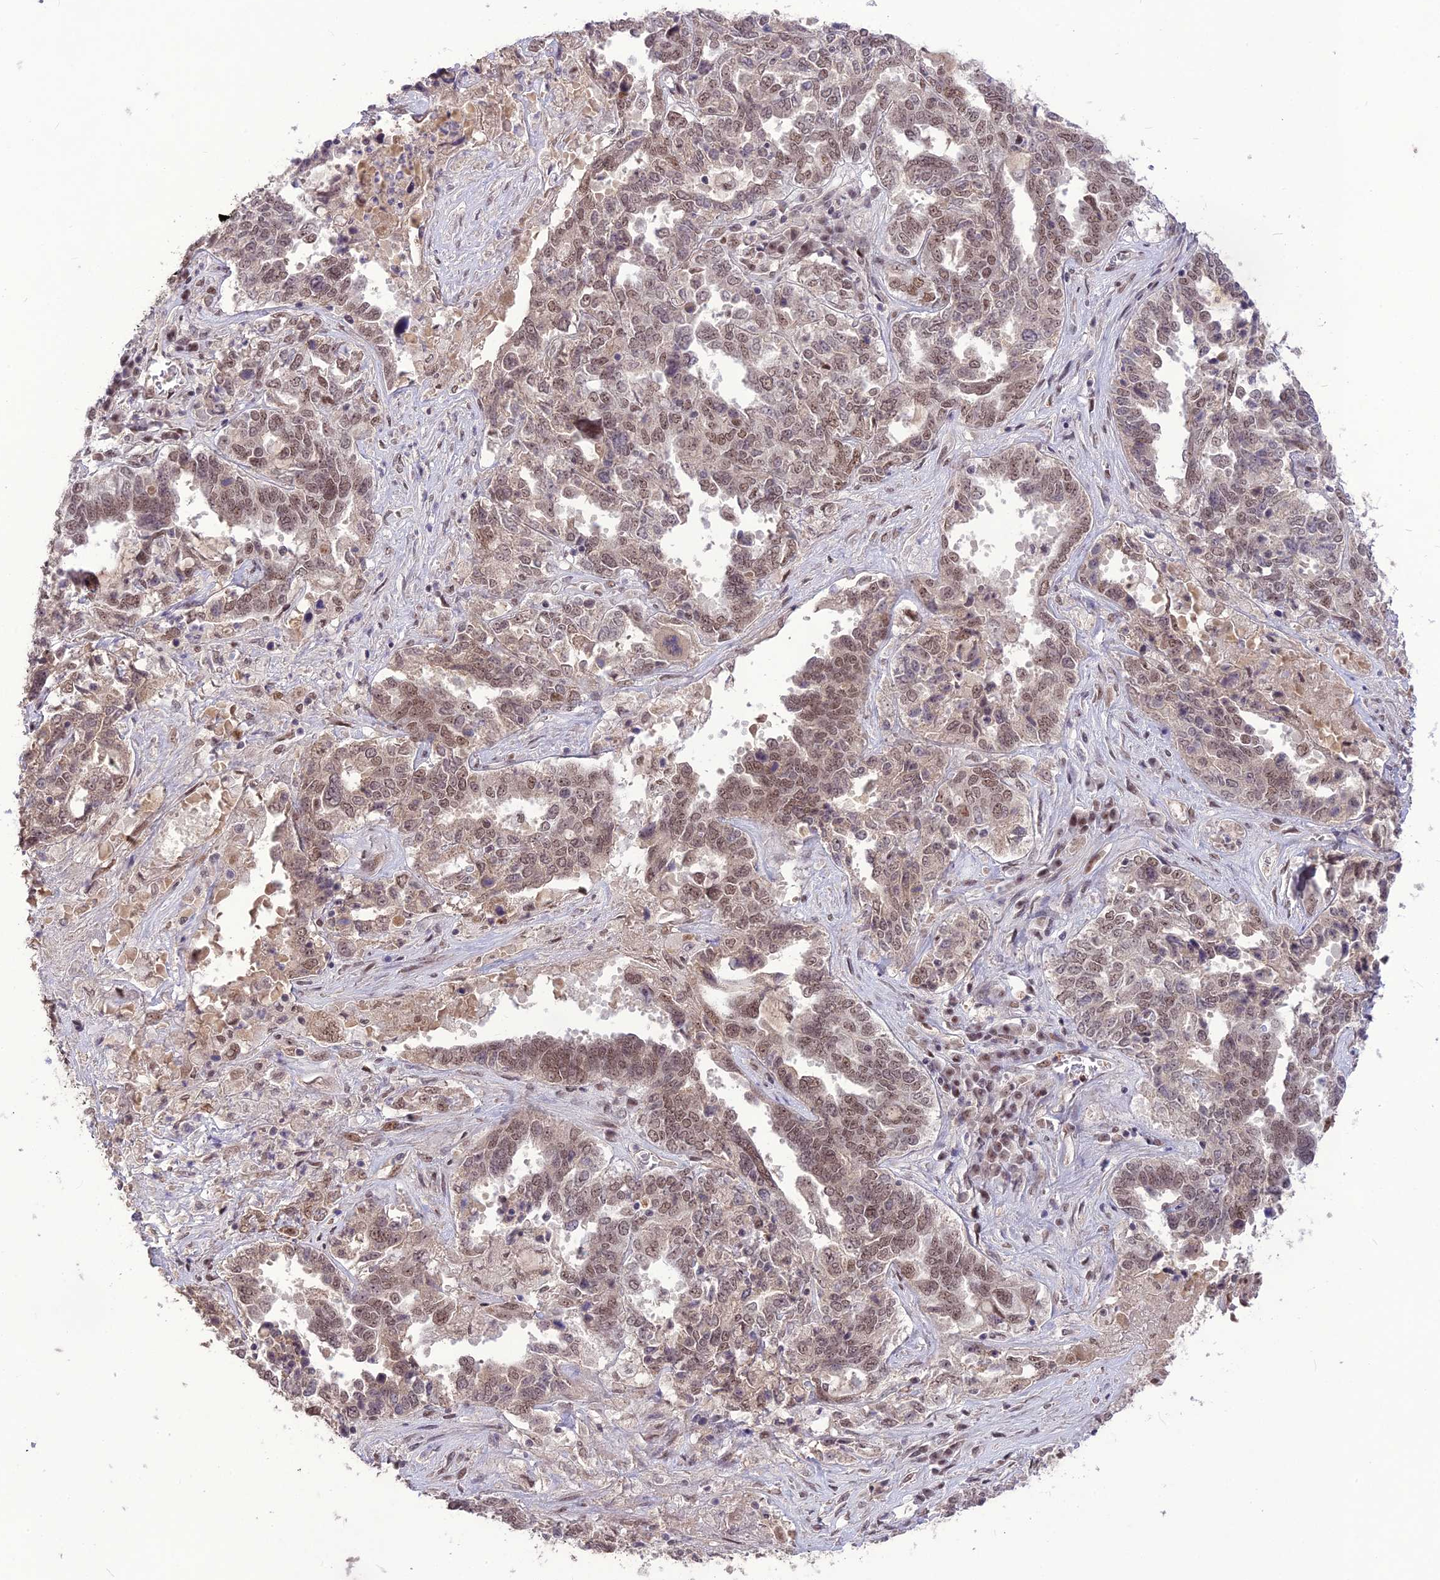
{"staining": {"intensity": "moderate", "quantity": ">75%", "location": "nuclear"}, "tissue": "ovarian cancer", "cell_type": "Tumor cells", "image_type": "cancer", "snomed": [{"axis": "morphology", "description": "Carcinoma, endometroid"}, {"axis": "topography", "description": "Ovary"}], "caption": "A medium amount of moderate nuclear positivity is appreciated in approximately >75% of tumor cells in ovarian cancer tissue.", "gene": "DIS3", "patient": {"sex": "female", "age": 62}}